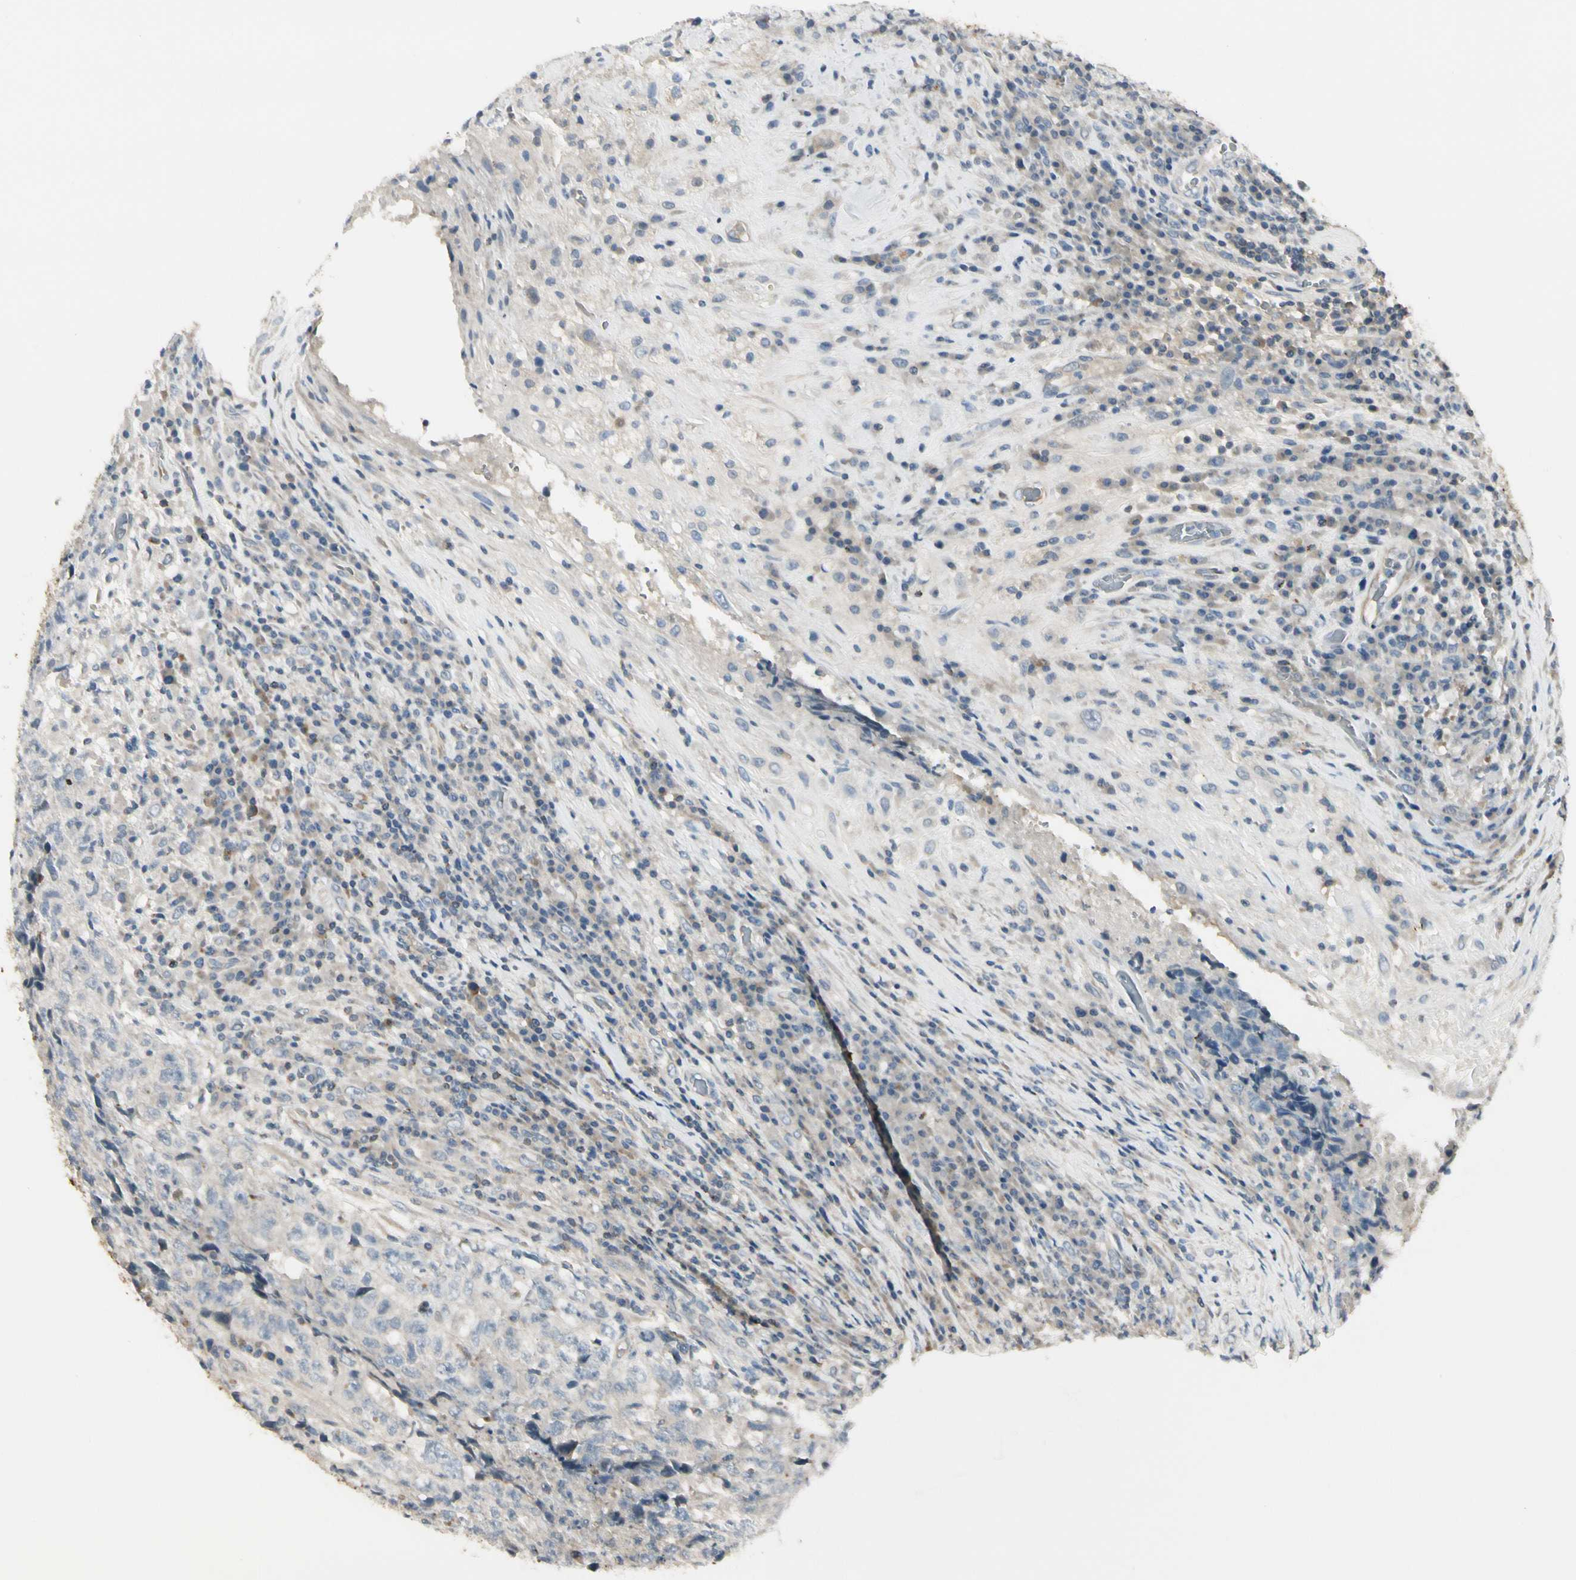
{"staining": {"intensity": "negative", "quantity": "none", "location": "none"}, "tissue": "testis cancer", "cell_type": "Tumor cells", "image_type": "cancer", "snomed": [{"axis": "morphology", "description": "Necrosis, NOS"}, {"axis": "morphology", "description": "Carcinoma, Embryonal, NOS"}, {"axis": "topography", "description": "Testis"}], "caption": "The immunohistochemistry (IHC) micrograph has no significant staining in tumor cells of testis cancer tissue.", "gene": "EVC", "patient": {"sex": "male", "age": 19}}